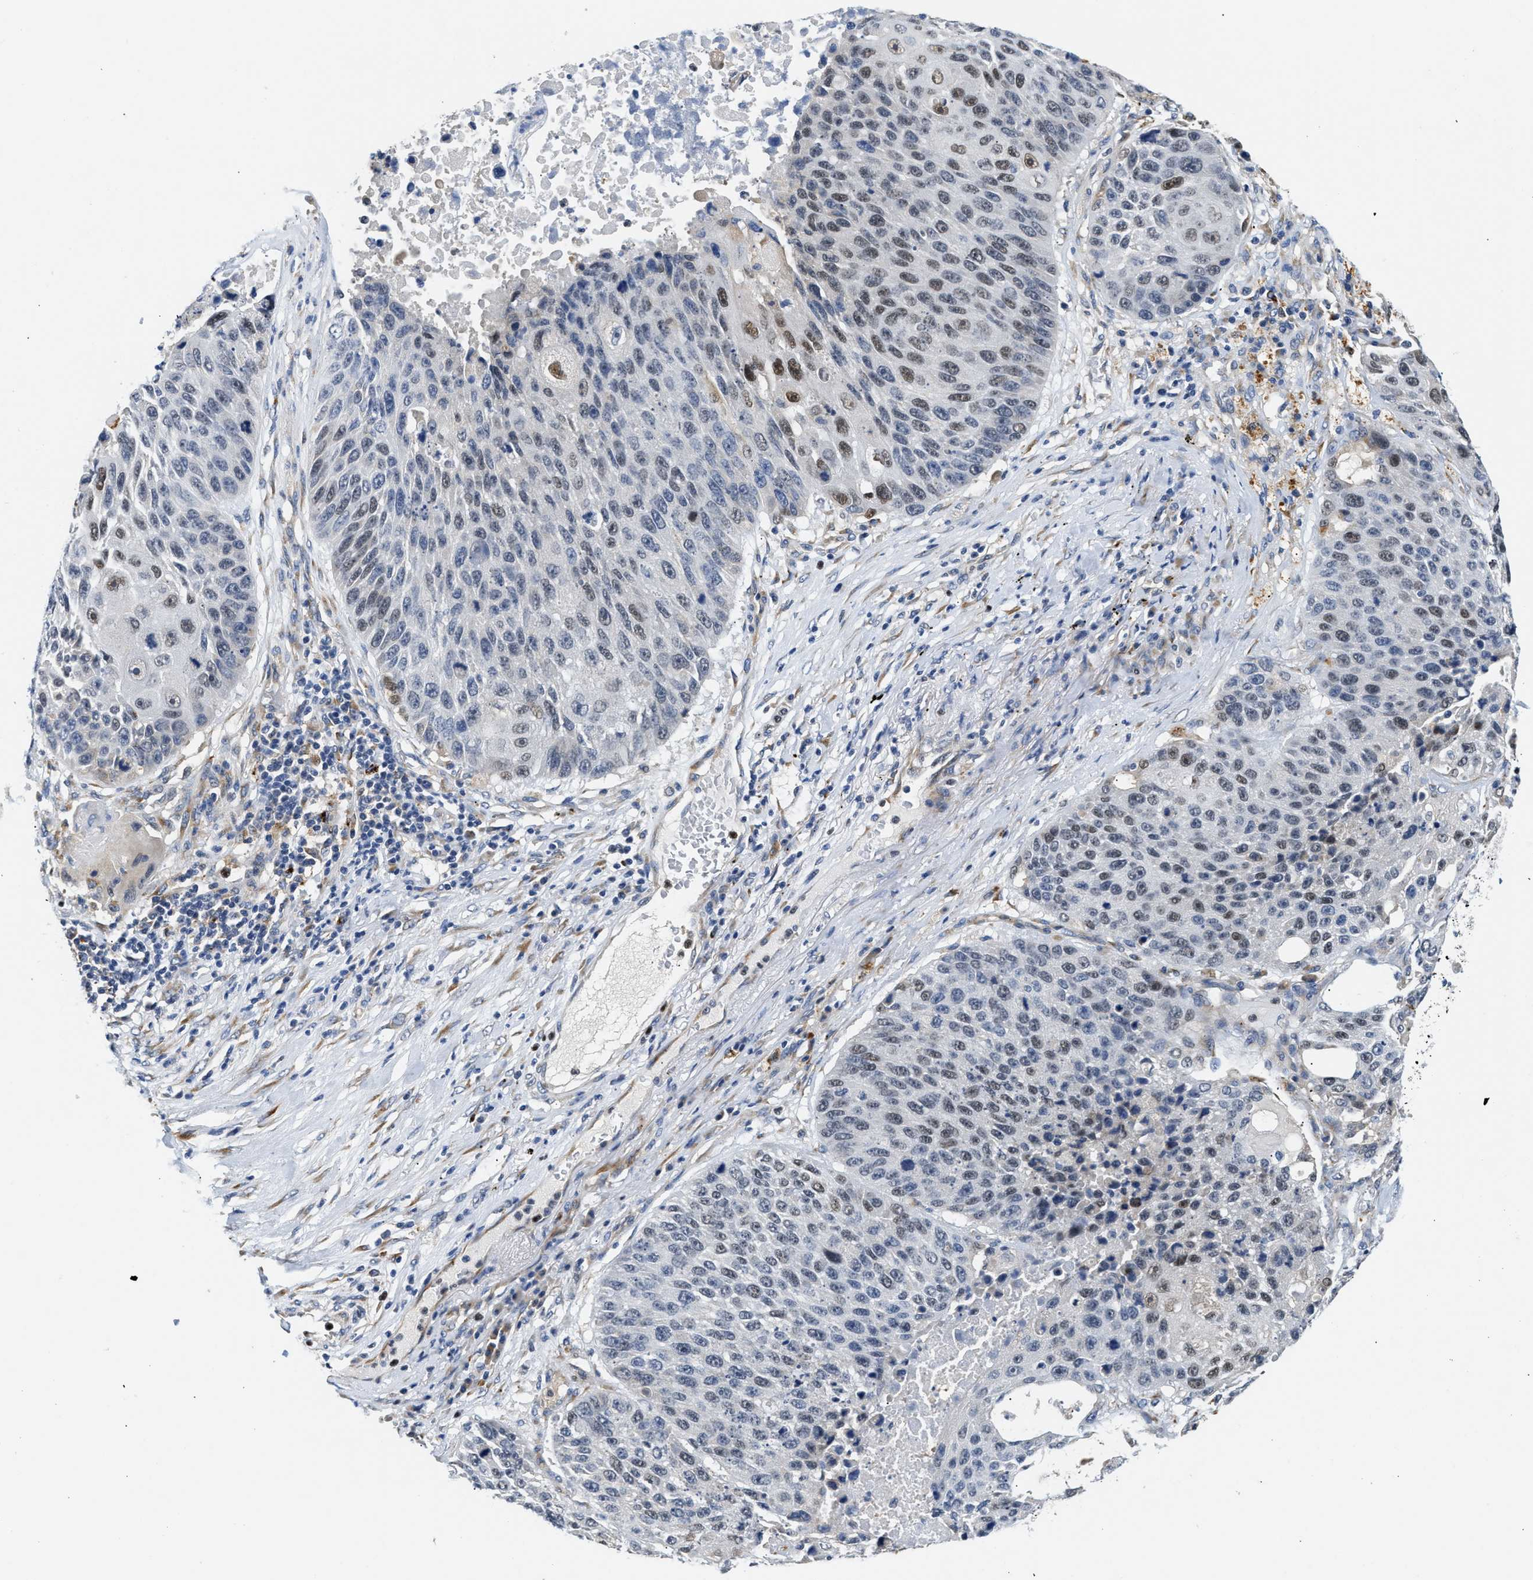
{"staining": {"intensity": "moderate", "quantity": "25%-75%", "location": "nuclear"}, "tissue": "lung cancer", "cell_type": "Tumor cells", "image_type": "cancer", "snomed": [{"axis": "morphology", "description": "Squamous cell carcinoma, NOS"}, {"axis": "topography", "description": "Lung"}], "caption": "A high-resolution micrograph shows immunohistochemistry staining of lung squamous cell carcinoma, which shows moderate nuclear expression in about 25%-75% of tumor cells.", "gene": "PPM1L", "patient": {"sex": "male", "age": 61}}